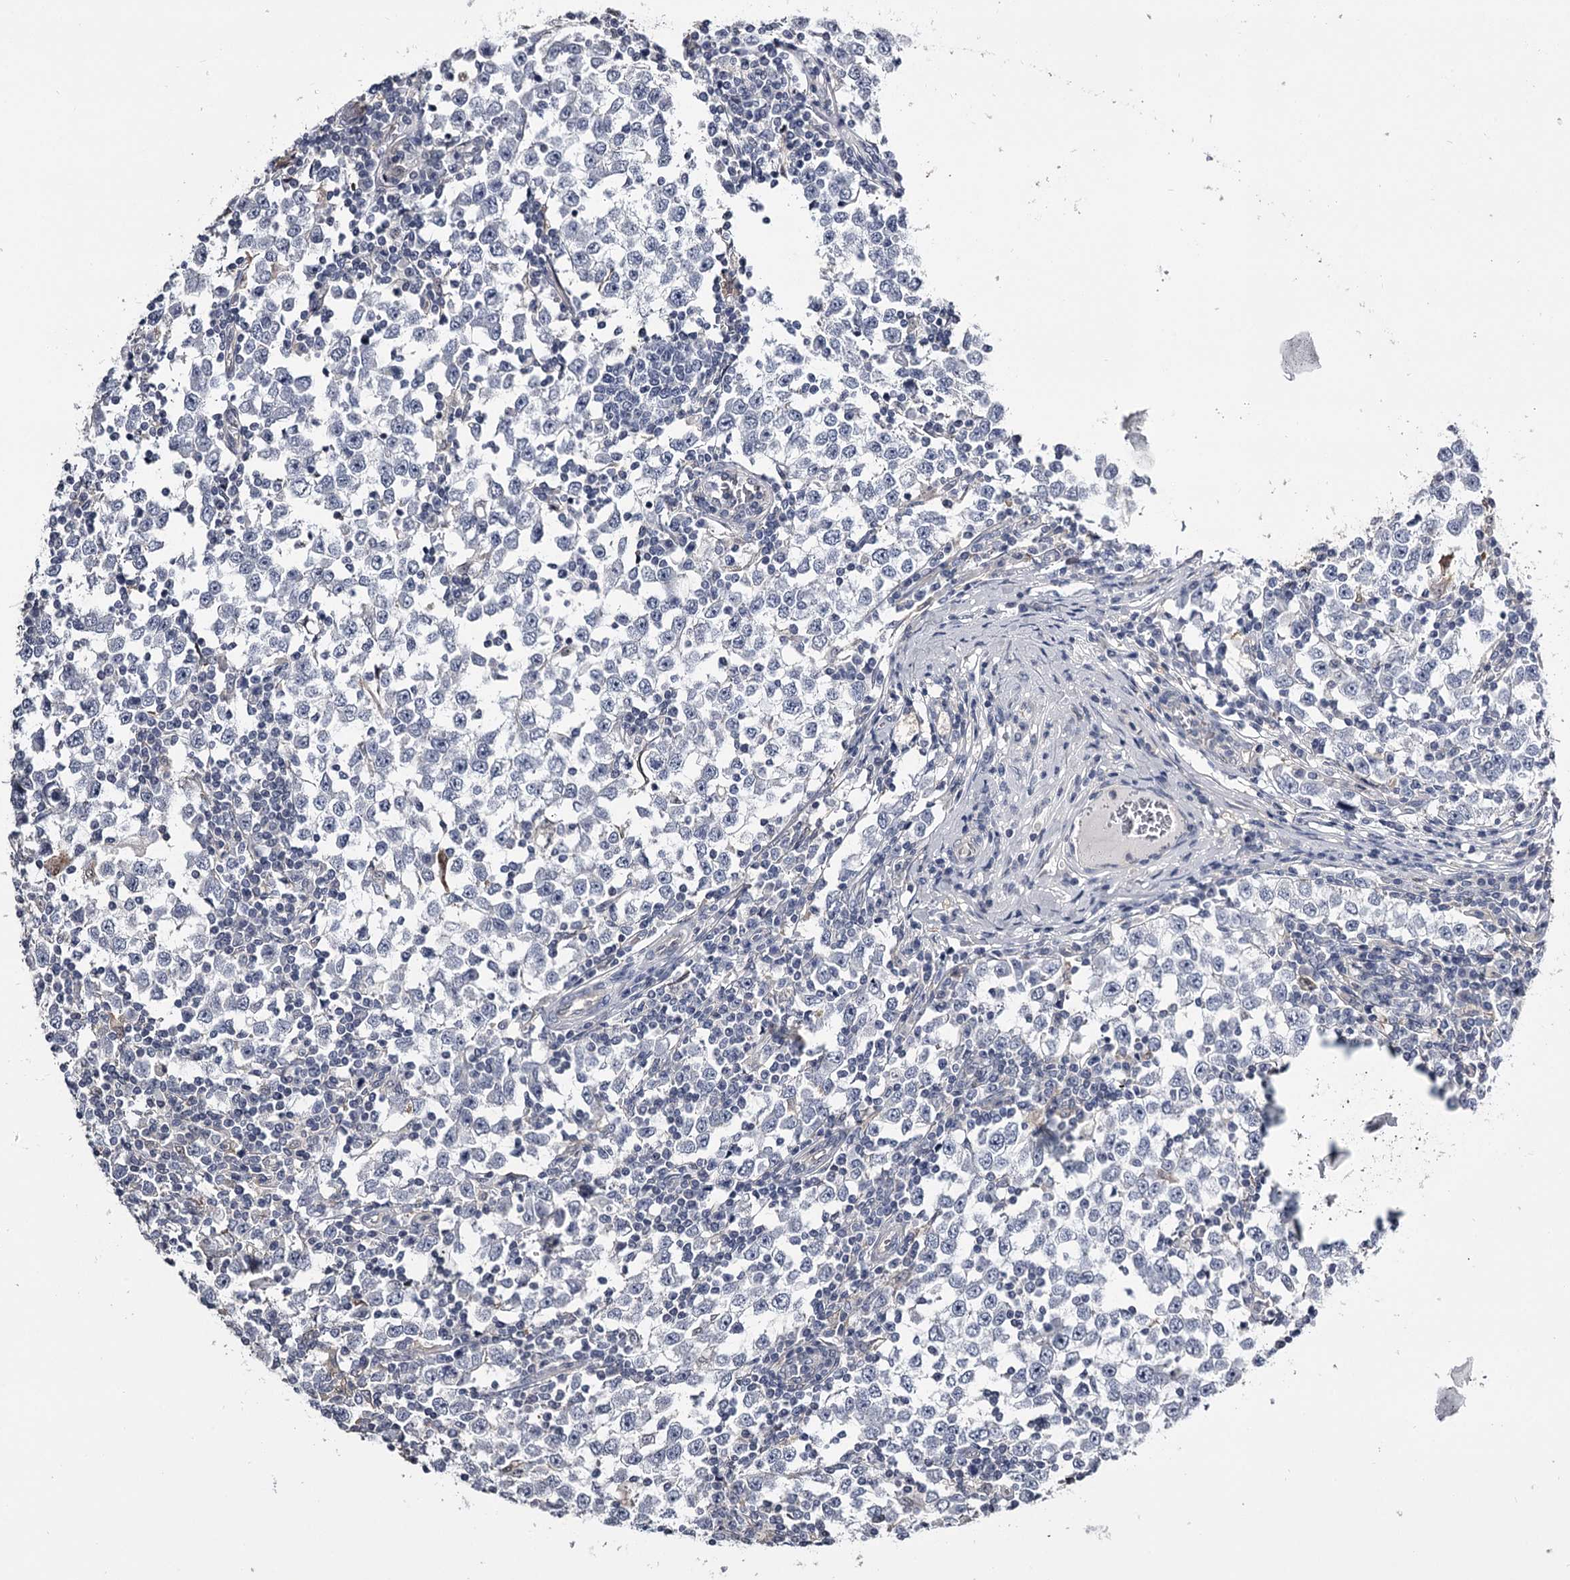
{"staining": {"intensity": "negative", "quantity": "none", "location": "none"}, "tissue": "testis cancer", "cell_type": "Tumor cells", "image_type": "cancer", "snomed": [{"axis": "morphology", "description": "Seminoma, NOS"}, {"axis": "topography", "description": "Testis"}], "caption": "Testis cancer (seminoma) was stained to show a protein in brown. There is no significant staining in tumor cells.", "gene": "GSTO1", "patient": {"sex": "male", "age": 65}}